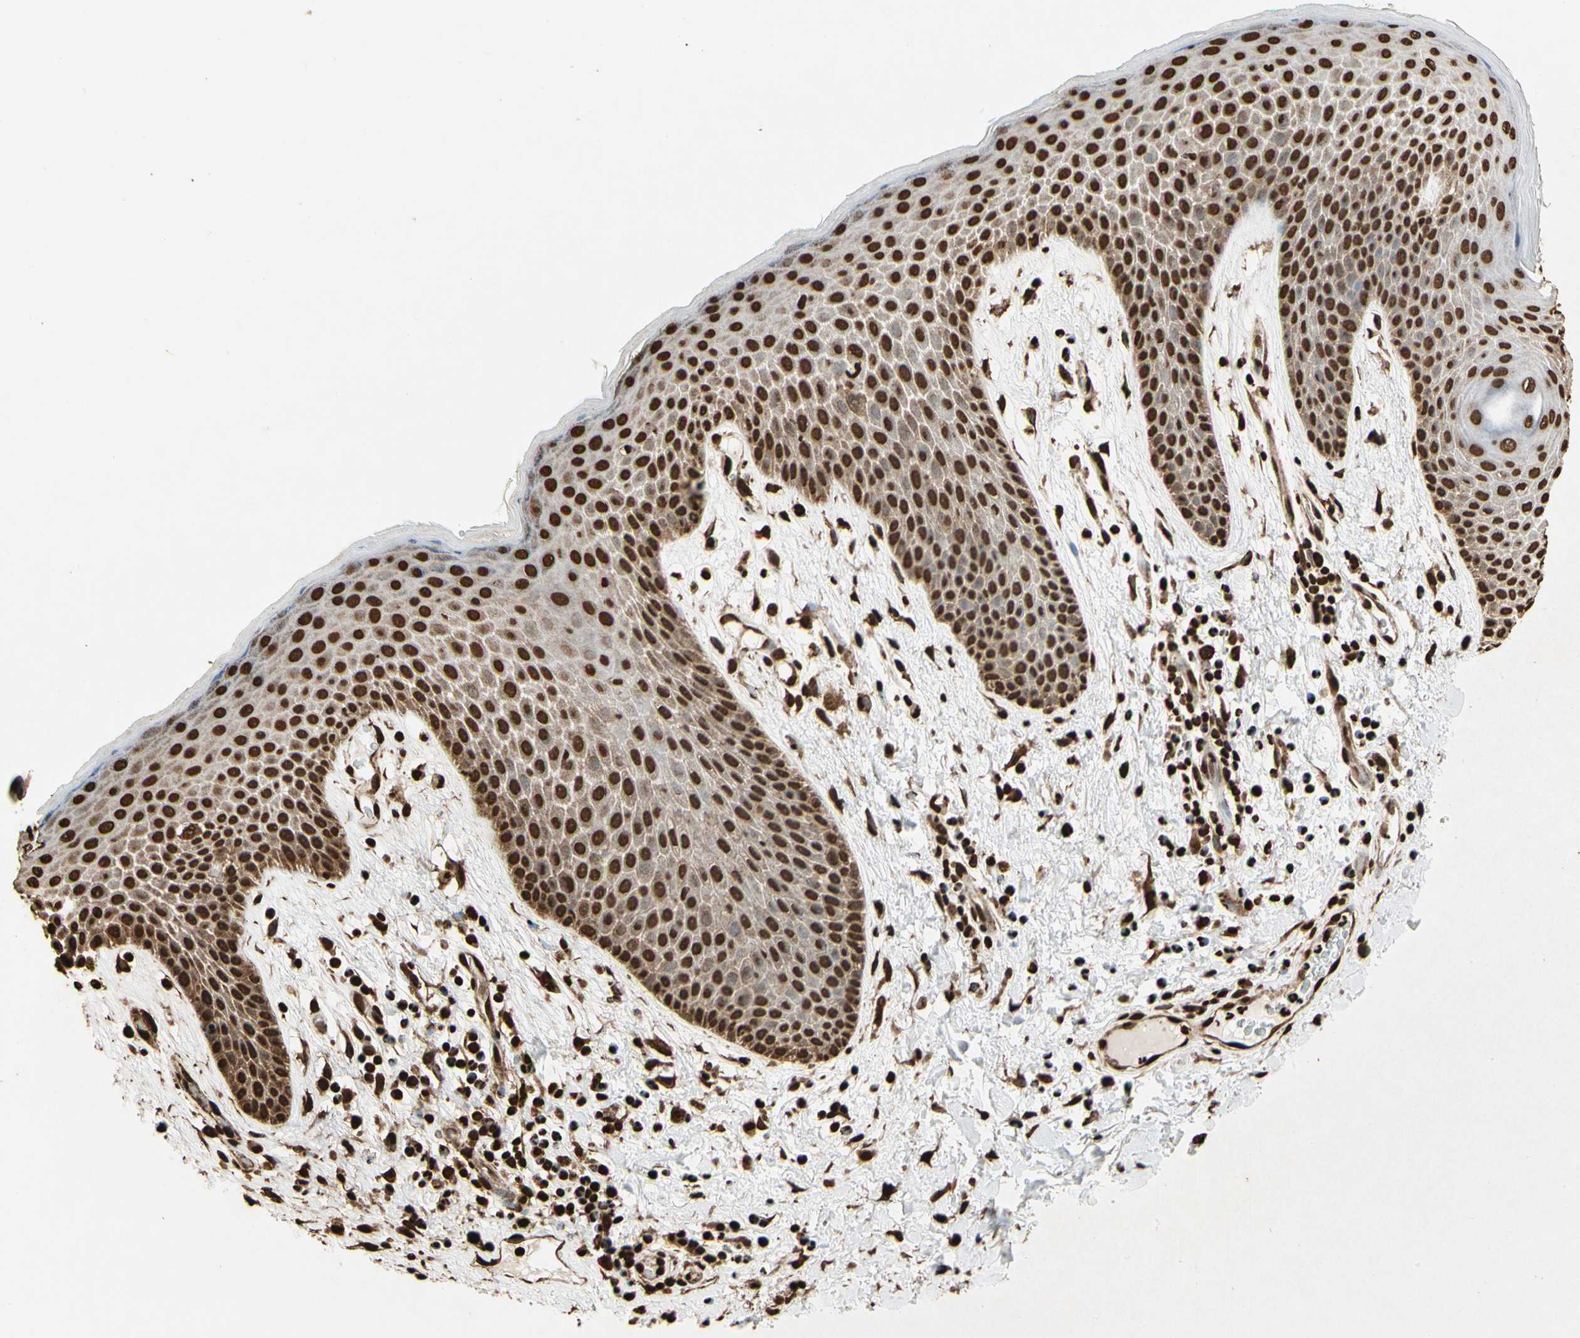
{"staining": {"intensity": "strong", "quantity": ">75%", "location": "cytoplasmic/membranous,nuclear"}, "tissue": "skin", "cell_type": "Epidermal cells", "image_type": "normal", "snomed": [{"axis": "morphology", "description": "Normal tissue, NOS"}, {"axis": "topography", "description": "Anal"}], "caption": "IHC image of normal skin: skin stained using immunohistochemistry reveals high levels of strong protein expression localized specifically in the cytoplasmic/membranous,nuclear of epidermal cells, appearing as a cytoplasmic/membranous,nuclear brown color.", "gene": "HNRNPK", "patient": {"sex": "male", "age": 74}}